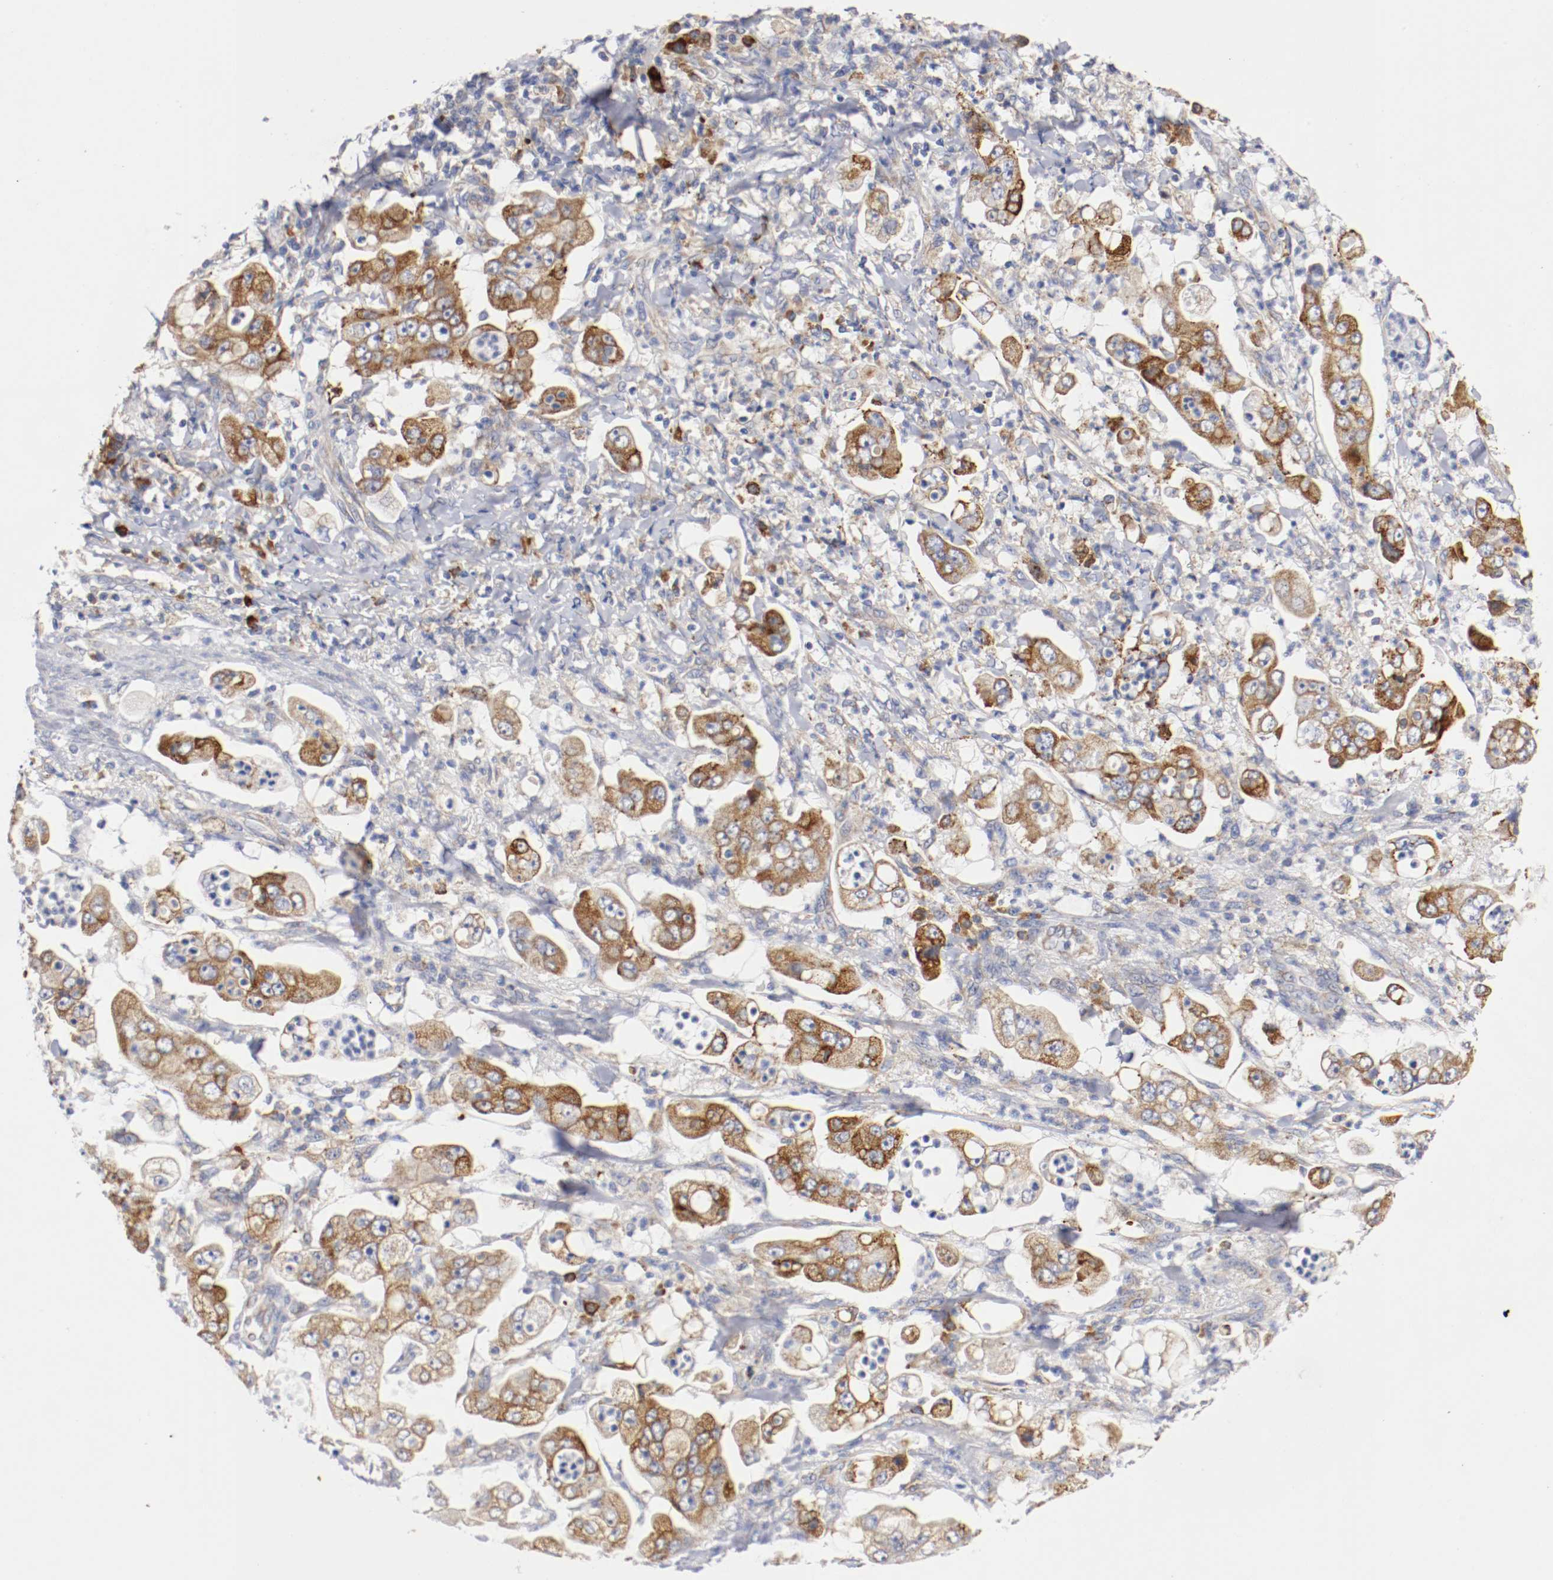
{"staining": {"intensity": "moderate", "quantity": ">75%", "location": "cytoplasmic/membranous"}, "tissue": "stomach cancer", "cell_type": "Tumor cells", "image_type": "cancer", "snomed": [{"axis": "morphology", "description": "Adenocarcinoma, NOS"}, {"axis": "topography", "description": "Stomach"}], "caption": "Stomach cancer (adenocarcinoma) tissue displays moderate cytoplasmic/membranous expression in about >75% of tumor cells, visualized by immunohistochemistry.", "gene": "TRAF2", "patient": {"sex": "male", "age": 62}}